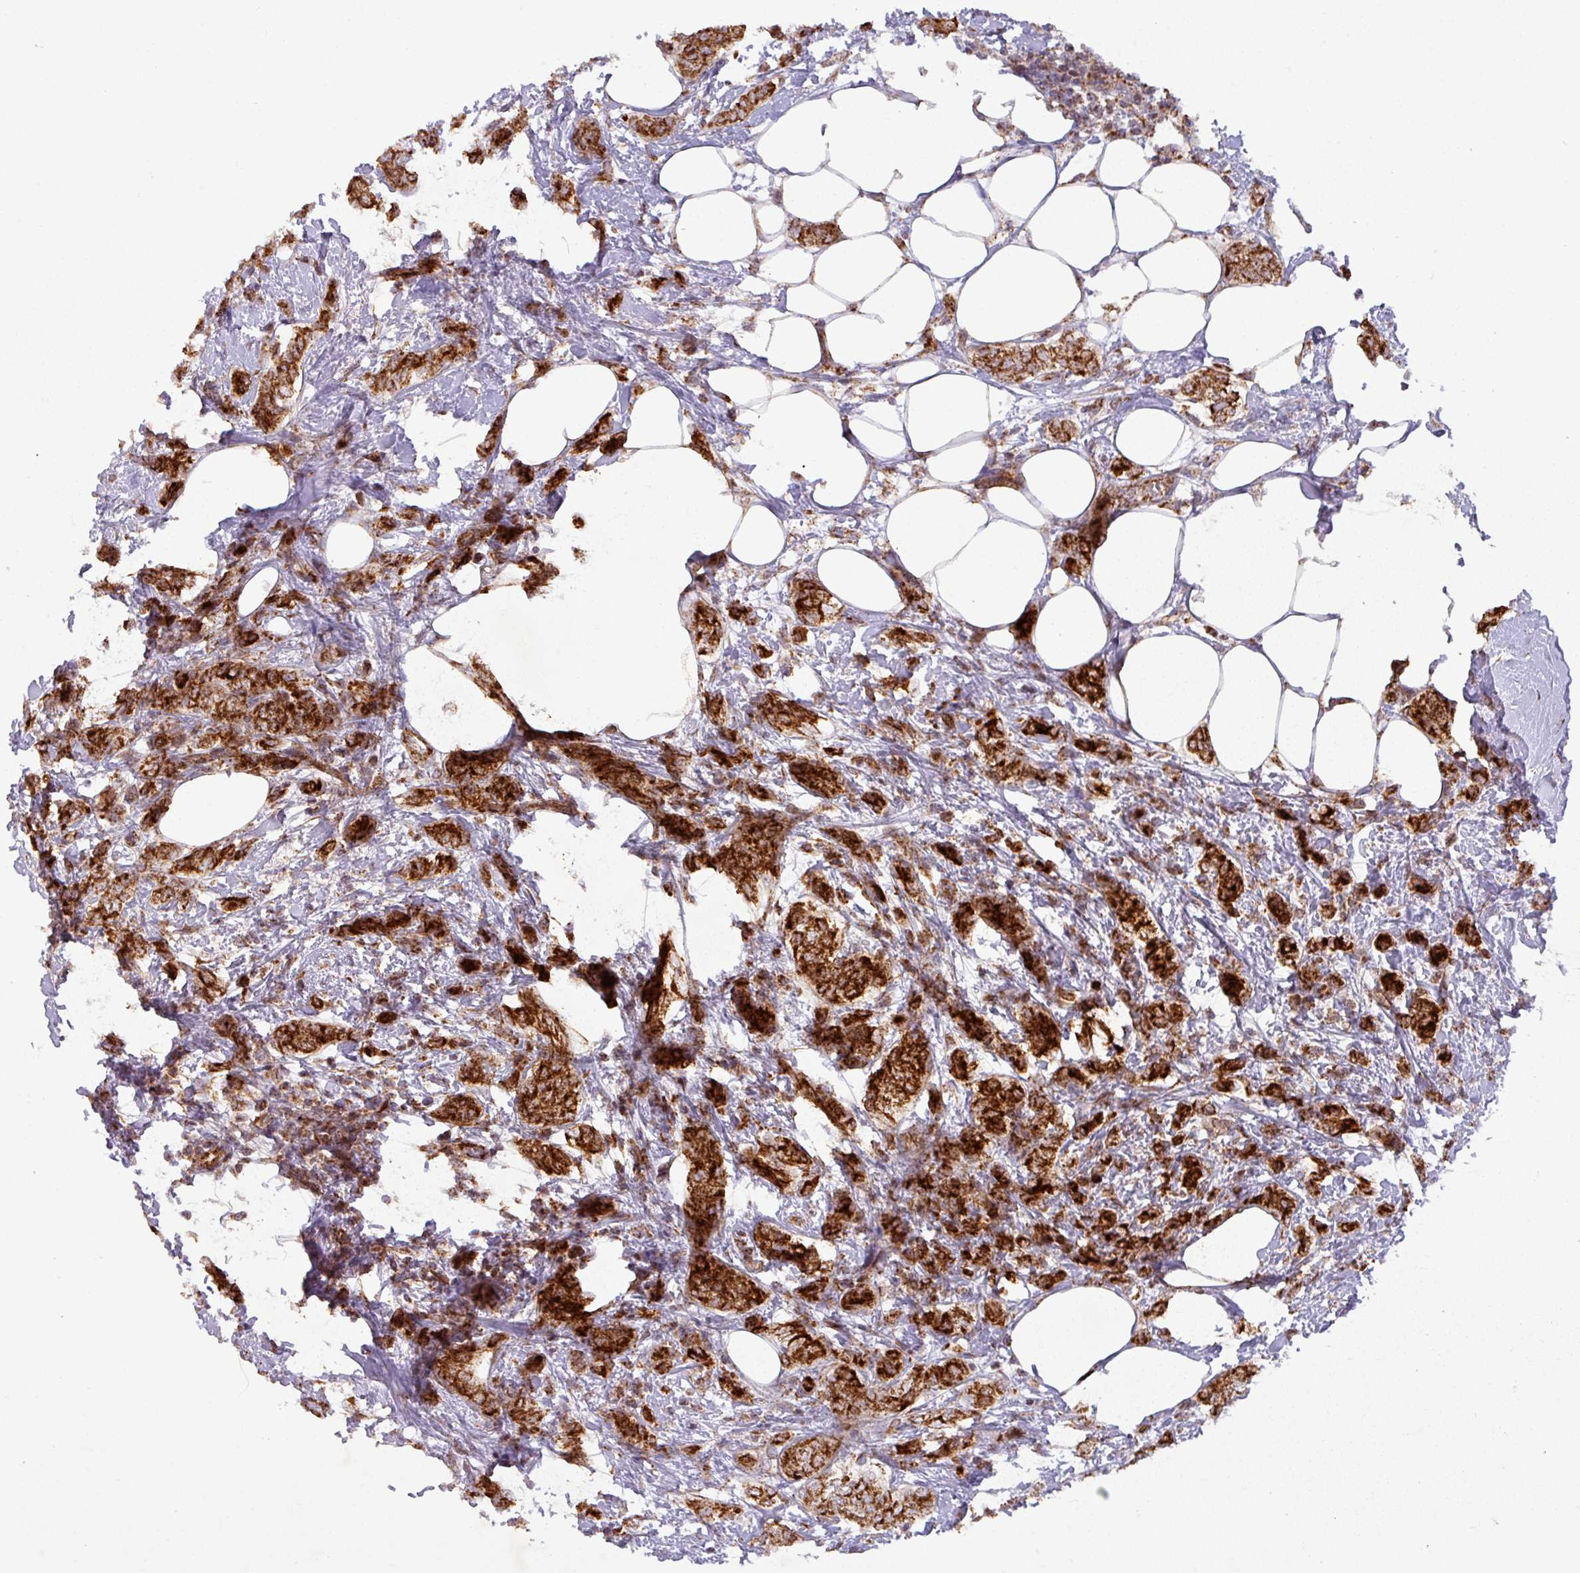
{"staining": {"intensity": "strong", "quantity": ">75%", "location": "cytoplasmic/membranous"}, "tissue": "breast cancer", "cell_type": "Tumor cells", "image_type": "cancer", "snomed": [{"axis": "morphology", "description": "Duct carcinoma"}, {"axis": "topography", "description": "Breast"}], "caption": "Protein analysis of breast infiltrating ductal carcinoma tissue shows strong cytoplasmic/membranous positivity in approximately >75% of tumor cells. (DAB = brown stain, brightfield microscopy at high magnification).", "gene": "GPD2", "patient": {"sex": "female", "age": 72}}